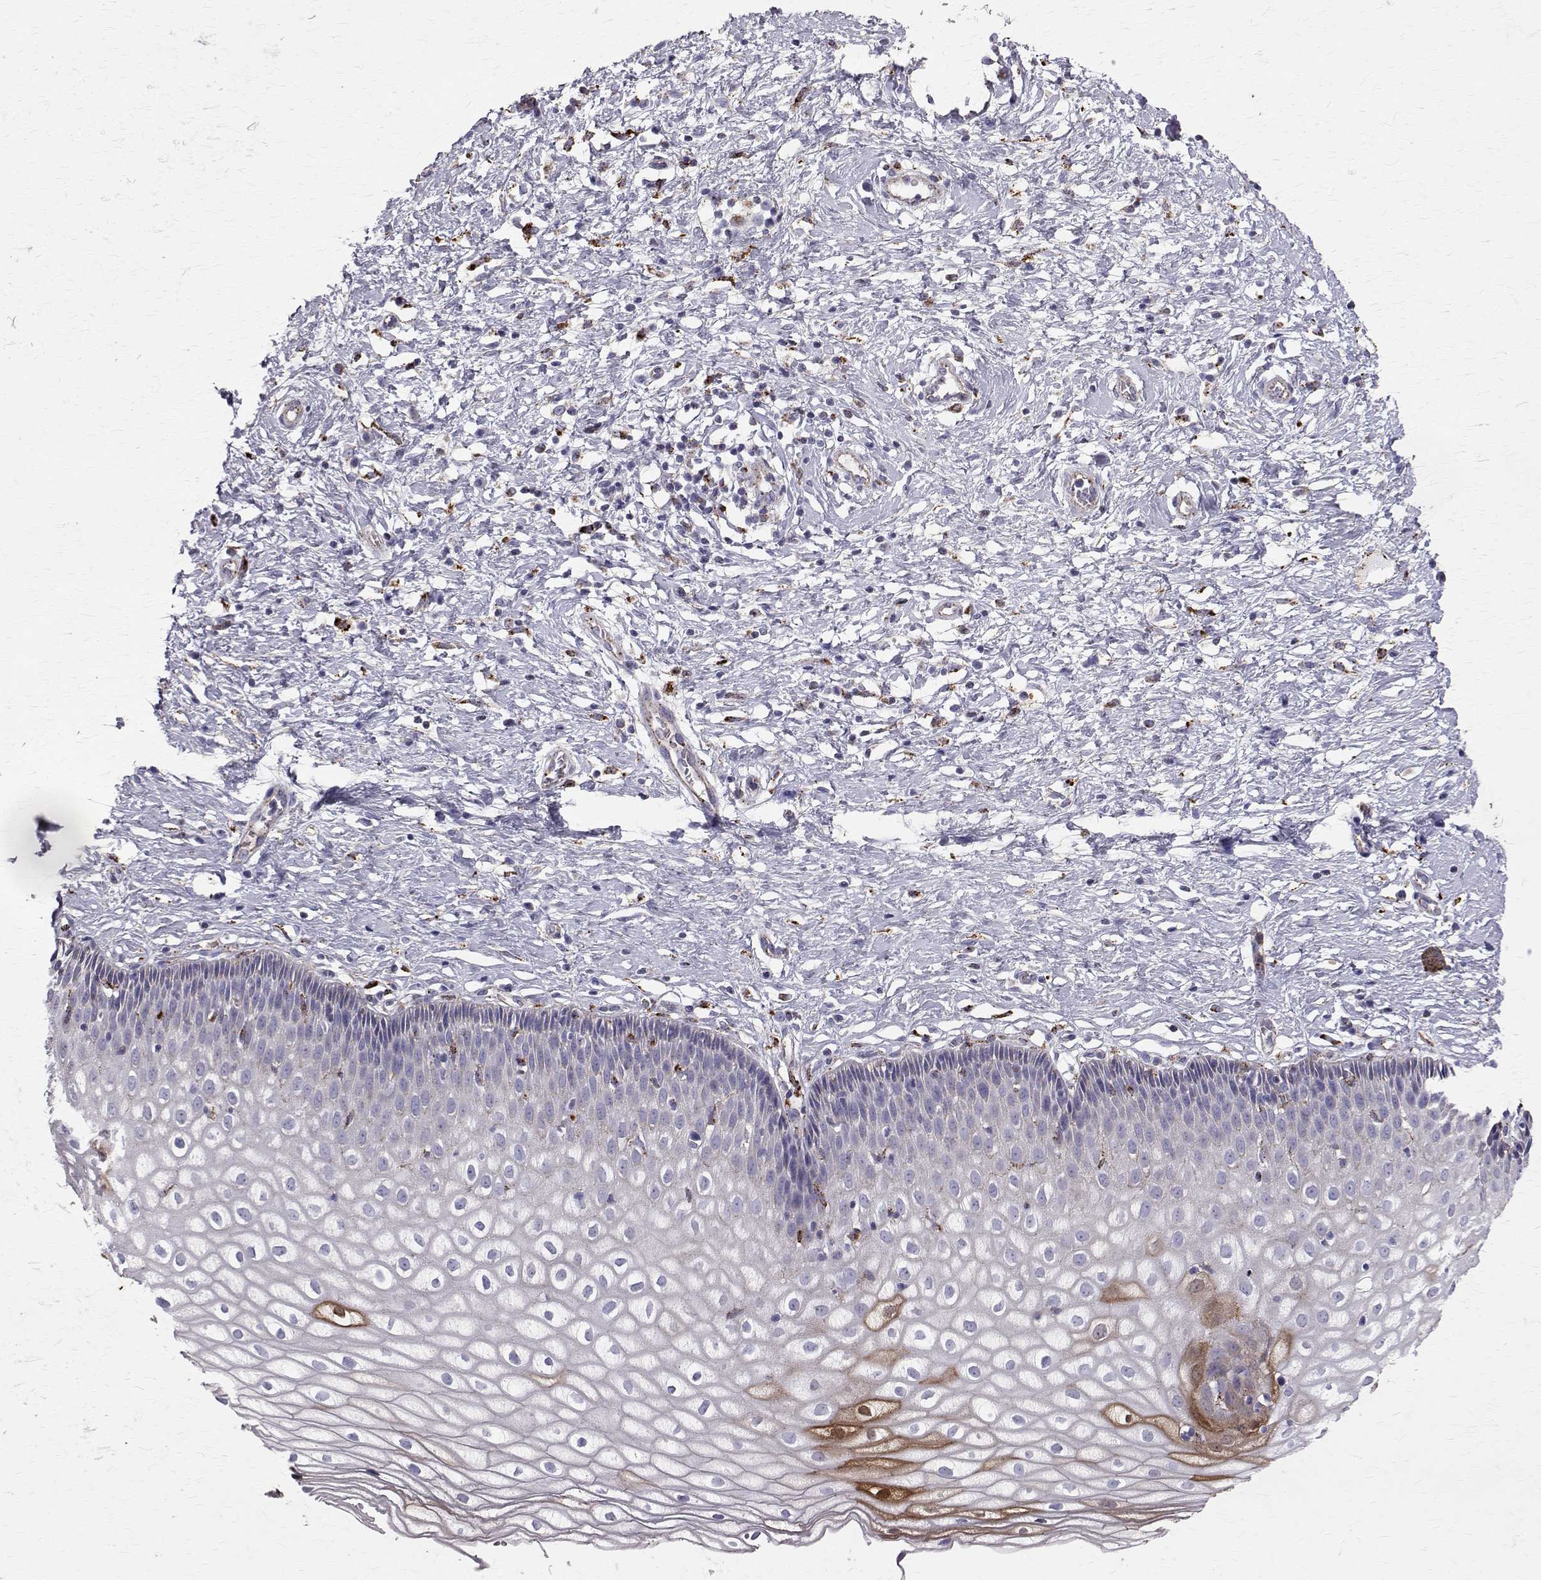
{"staining": {"intensity": "moderate", "quantity": "<25%", "location": "cytoplasmic/membranous,nuclear"}, "tissue": "cervix", "cell_type": "Glandular cells", "image_type": "normal", "snomed": [{"axis": "morphology", "description": "Normal tissue, NOS"}, {"axis": "topography", "description": "Cervix"}], "caption": "An image of cervix stained for a protein demonstrates moderate cytoplasmic/membranous,nuclear brown staining in glandular cells. (IHC, brightfield microscopy, high magnification).", "gene": "TPP1", "patient": {"sex": "female", "age": 36}}